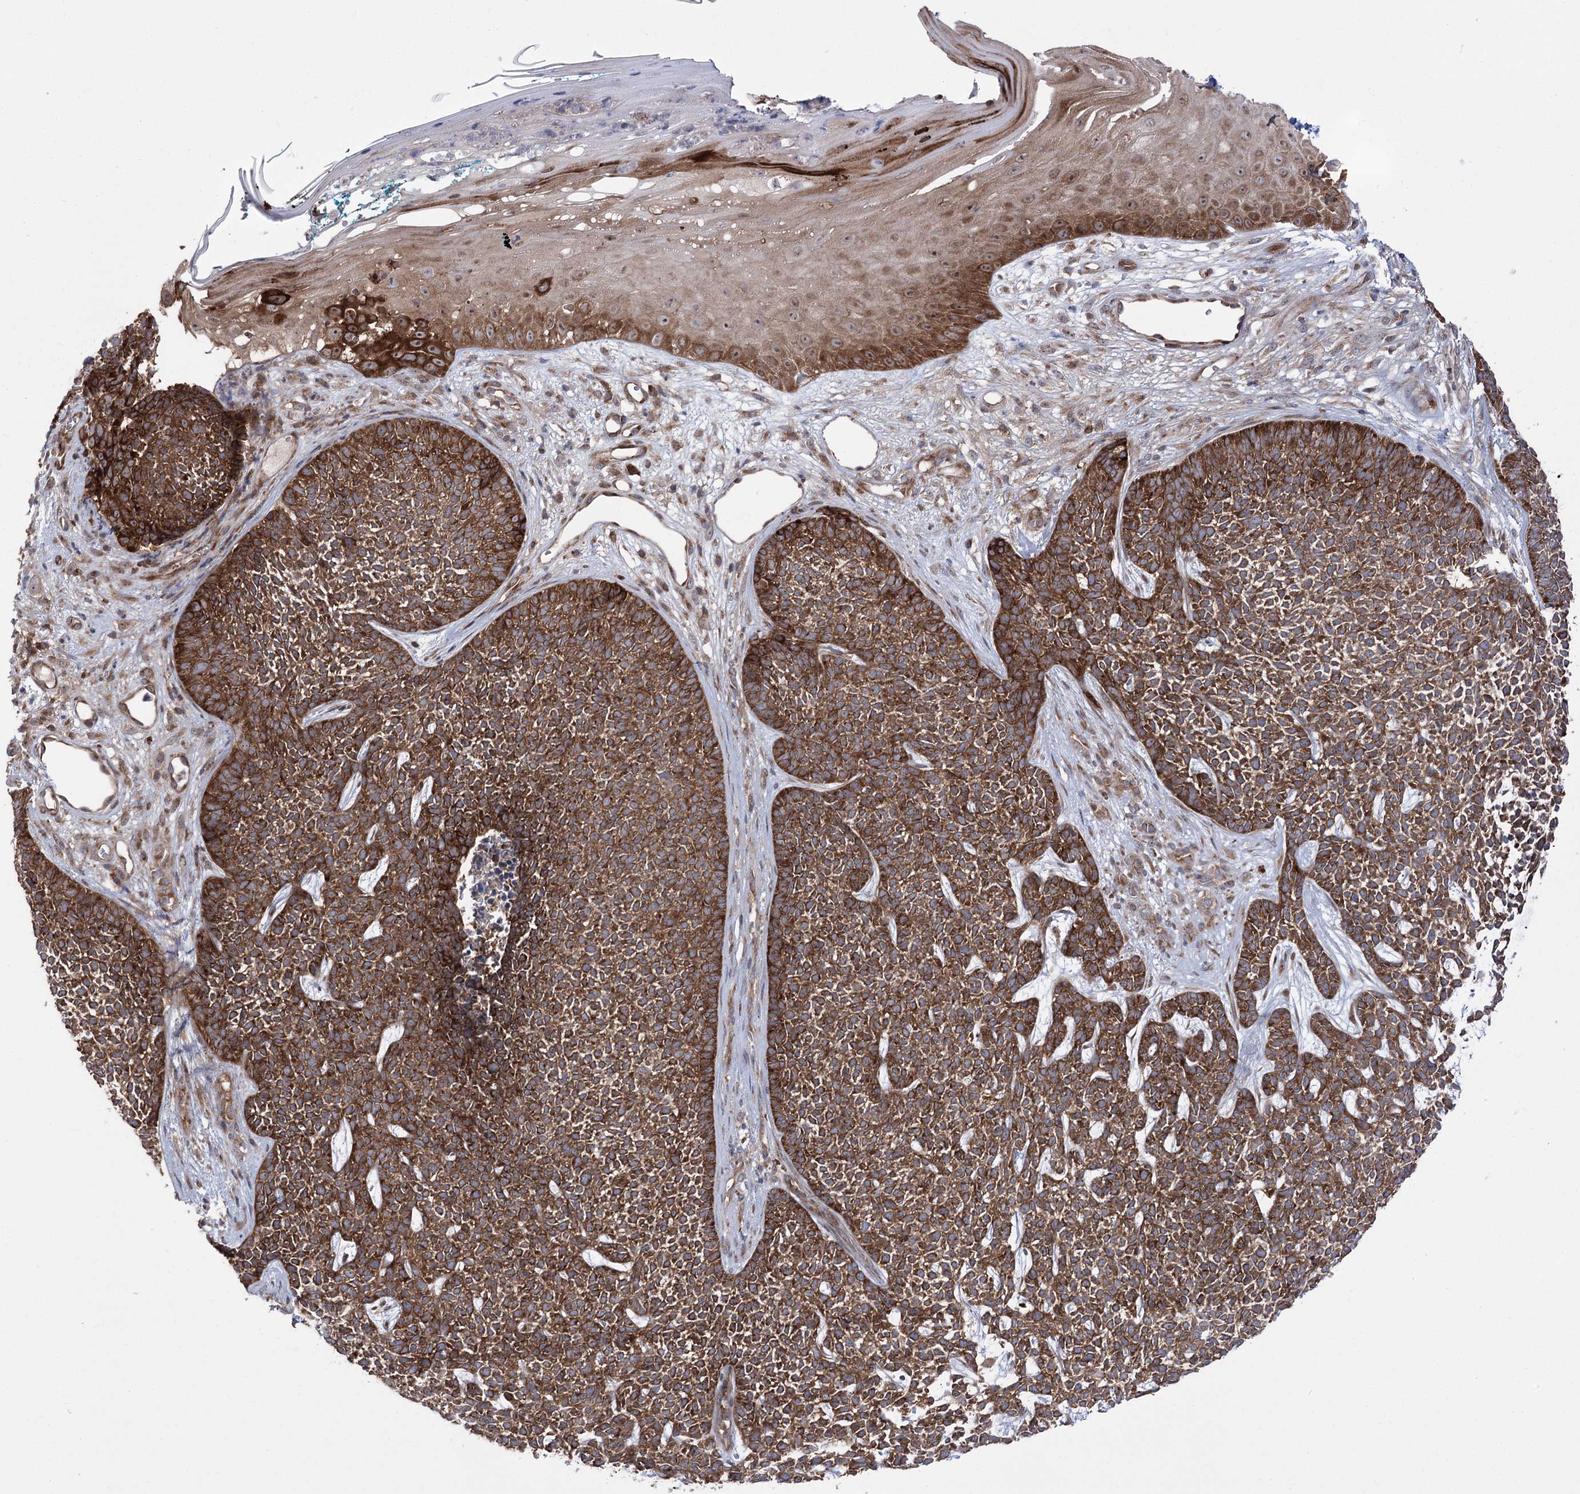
{"staining": {"intensity": "strong", "quantity": ">75%", "location": "cytoplasmic/membranous"}, "tissue": "skin cancer", "cell_type": "Tumor cells", "image_type": "cancer", "snomed": [{"axis": "morphology", "description": "Basal cell carcinoma"}, {"axis": "topography", "description": "Skin"}], "caption": "Immunohistochemistry (IHC) micrograph of skin cancer (basal cell carcinoma) stained for a protein (brown), which demonstrates high levels of strong cytoplasmic/membranous positivity in approximately >75% of tumor cells.", "gene": "ZNF622", "patient": {"sex": "female", "age": 84}}